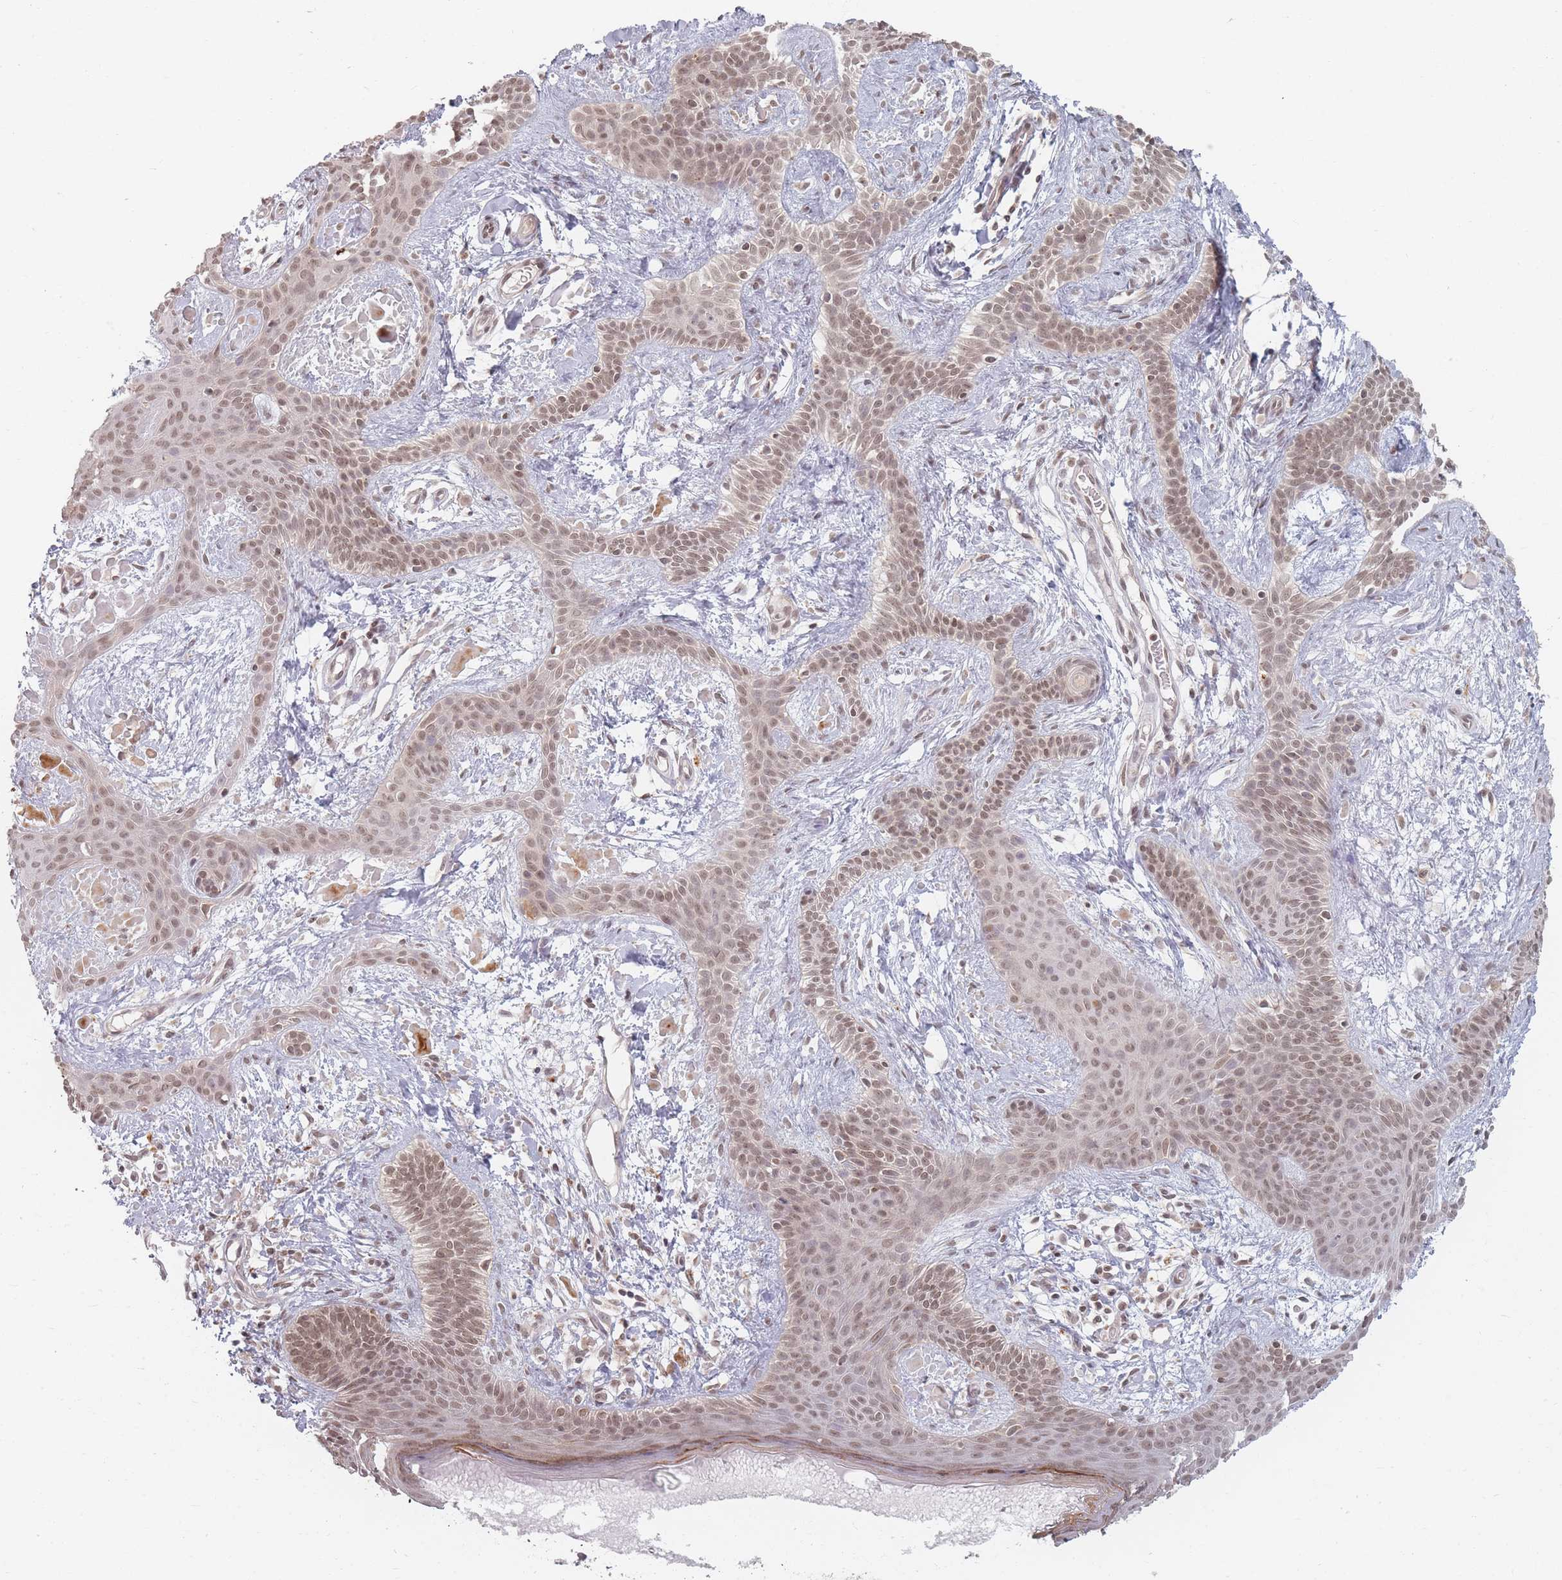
{"staining": {"intensity": "weak", "quantity": ">75%", "location": "nuclear"}, "tissue": "skin cancer", "cell_type": "Tumor cells", "image_type": "cancer", "snomed": [{"axis": "morphology", "description": "Basal cell carcinoma"}, {"axis": "topography", "description": "Skin"}], "caption": "There is low levels of weak nuclear positivity in tumor cells of skin cancer (basal cell carcinoma), as demonstrated by immunohistochemical staining (brown color).", "gene": "SPATA45", "patient": {"sex": "male", "age": 78}}